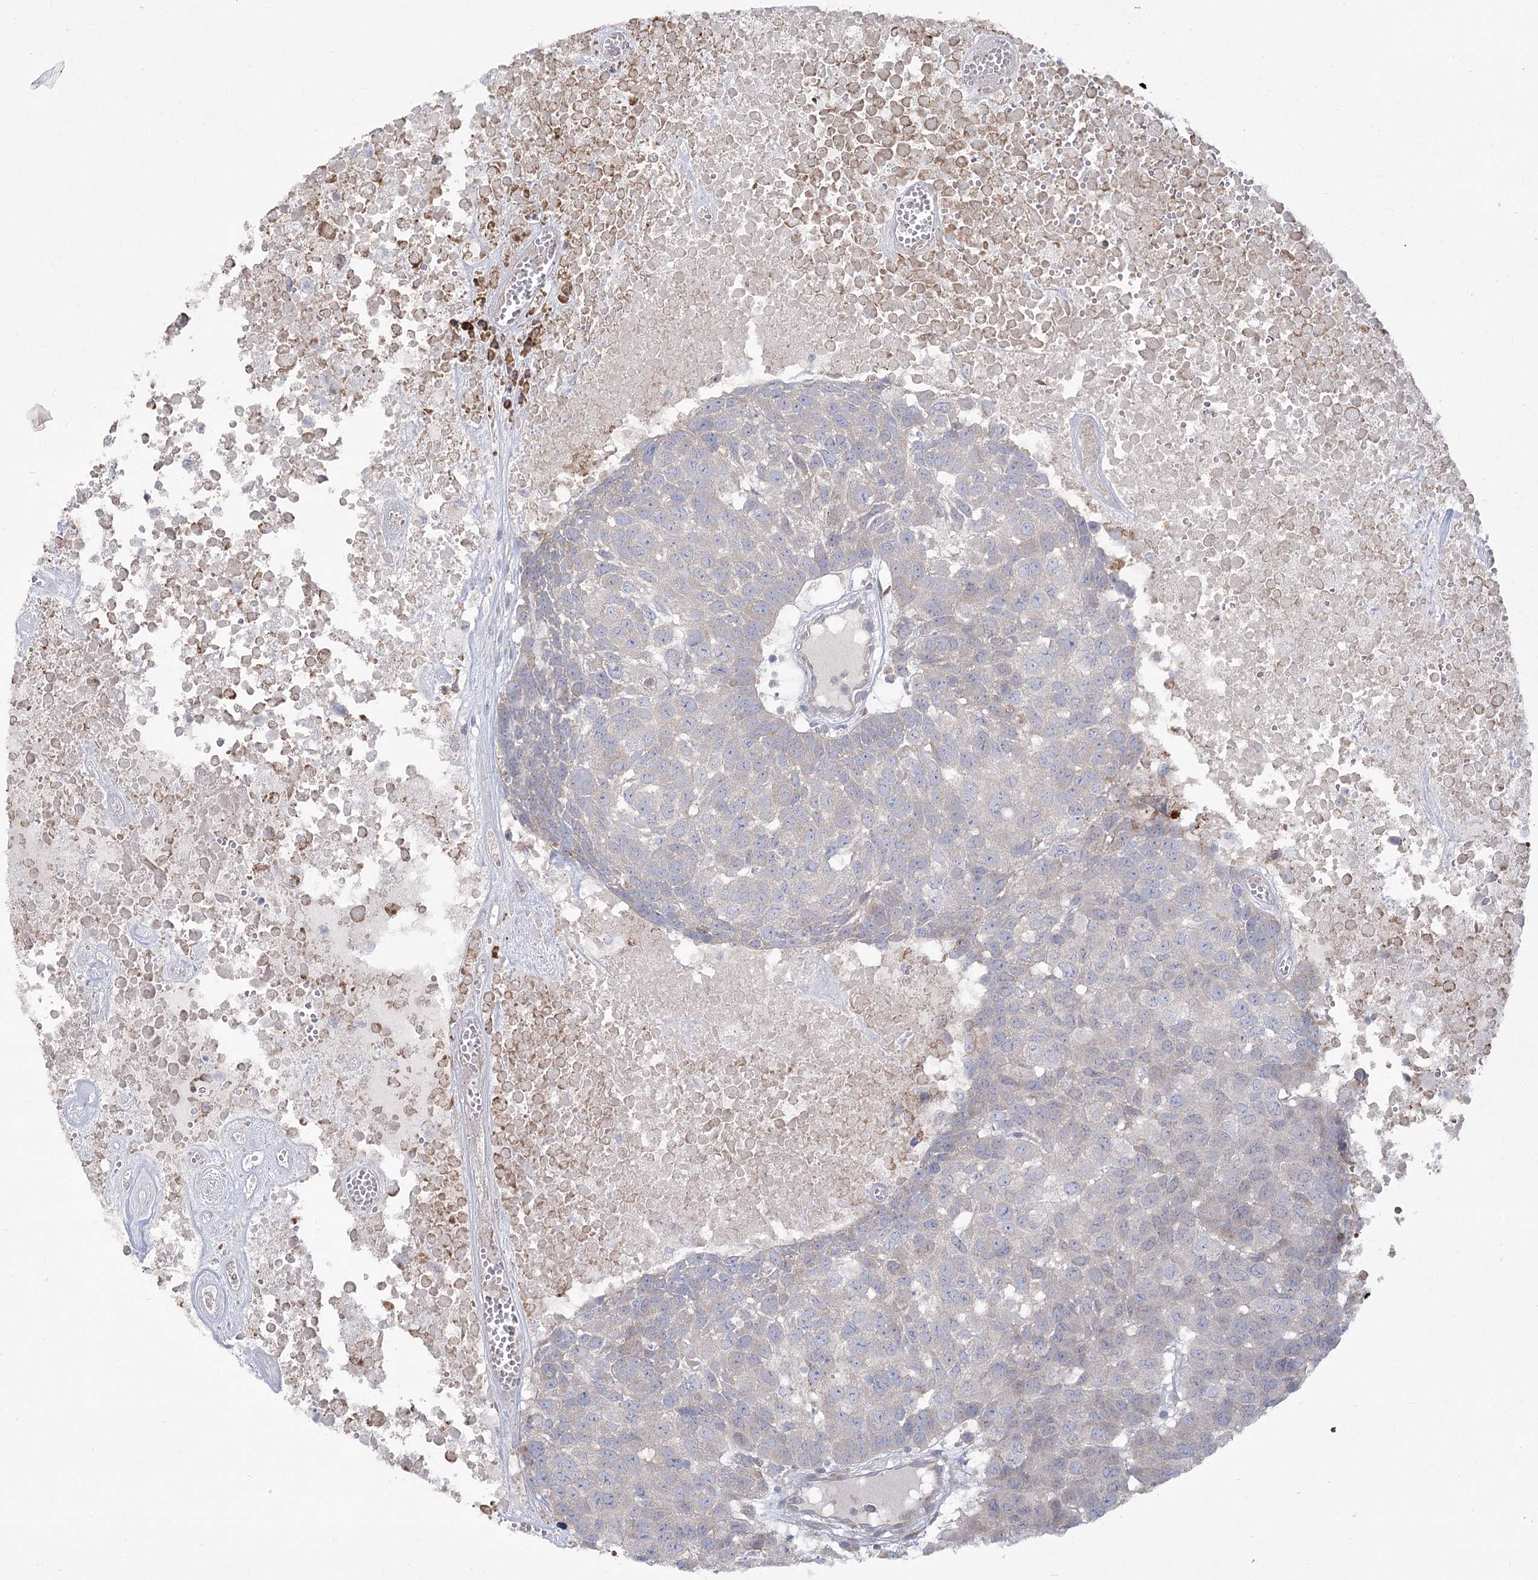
{"staining": {"intensity": "negative", "quantity": "none", "location": "none"}, "tissue": "head and neck cancer", "cell_type": "Tumor cells", "image_type": "cancer", "snomed": [{"axis": "morphology", "description": "Squamous cell carcinoma, NOS"}, {"axis": "topography", "description": "Head-Neck"}], "caption": "Protein analysis of head and neck cancer shows no significant staining in tumor cells.", "gene": "CAMTA1", "patient": {"sex": "male", "age": 66}}